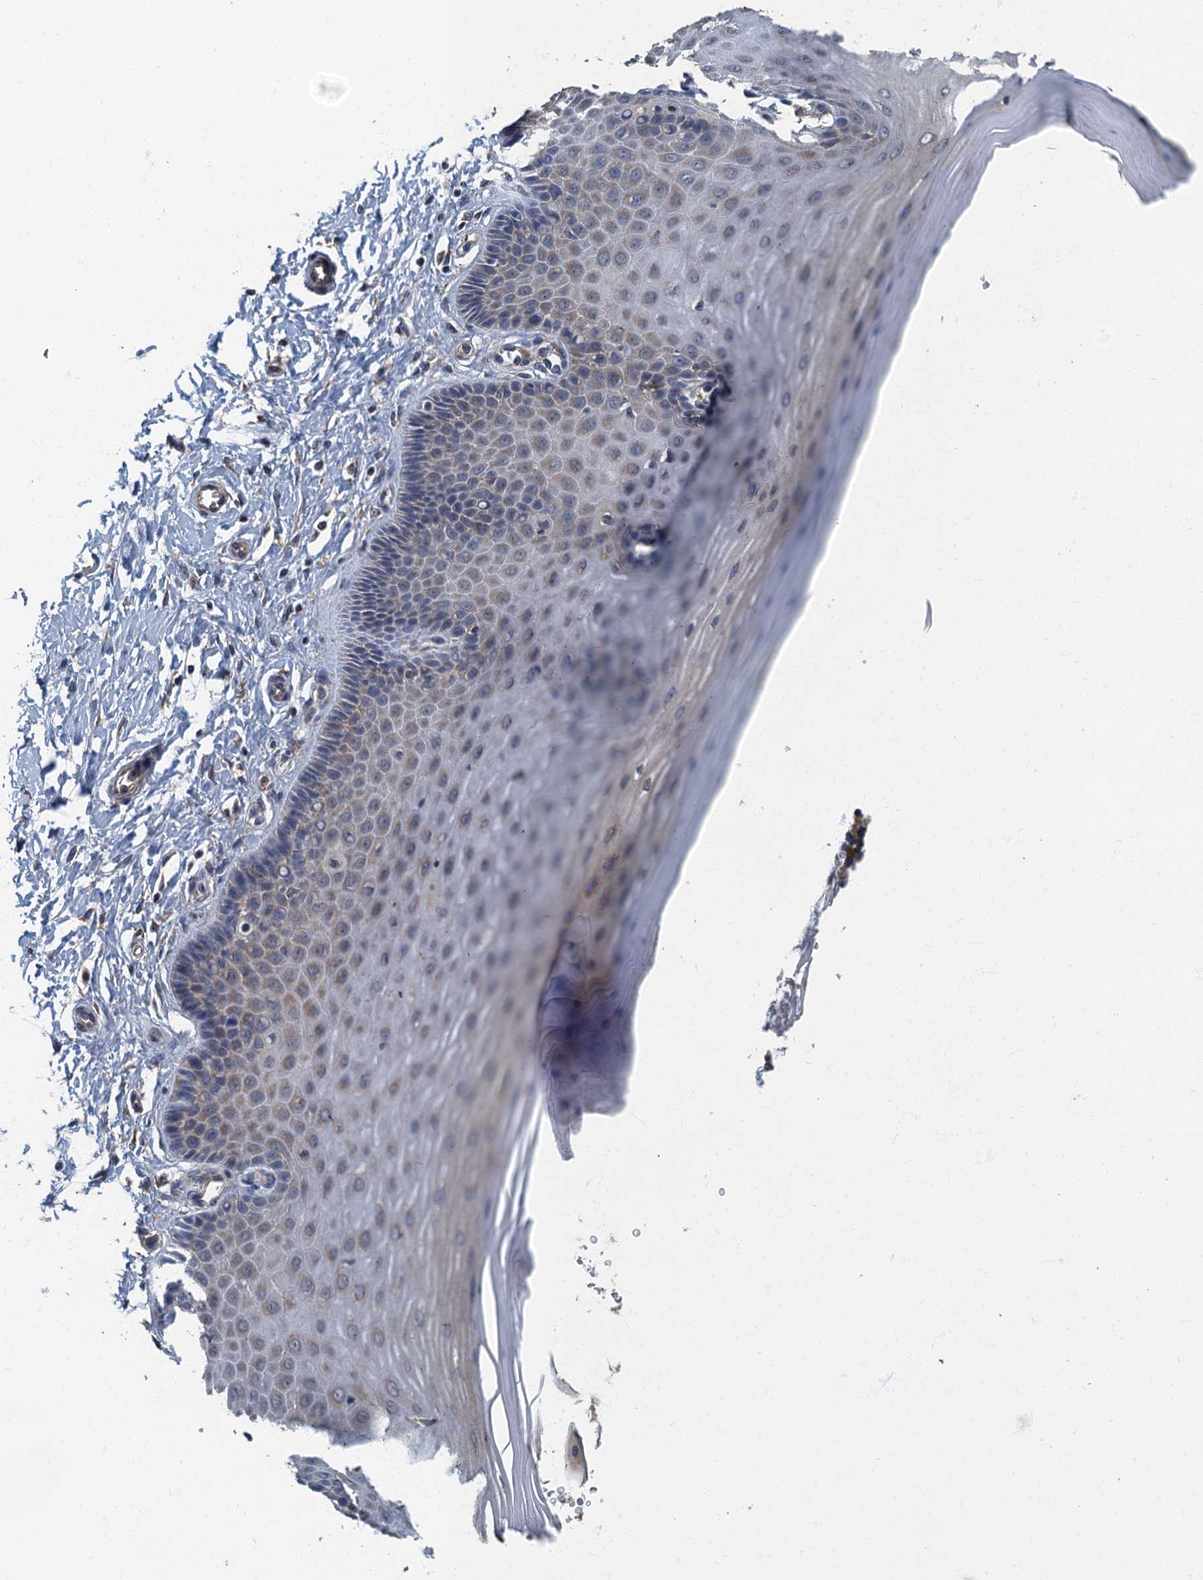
{"staining": {"intensity": "weak", "quantity": "<25%", "location": "cytoplasmic/membranous"}, "tissue": "cervix", "cell_type": "Glandular cells", "image_type": "normal", "snomed": [{"axis": "morphology", "description": "Normal tissue, NOS"}, {"axis": "topography", "description": "Cervix"}], "caption": "Immunohistochemical staining of normal human cervix demonstrates no significant positivity in glandular cells.", "gene": "DDX49", "patient": {"sex": "female", "age": 55}}